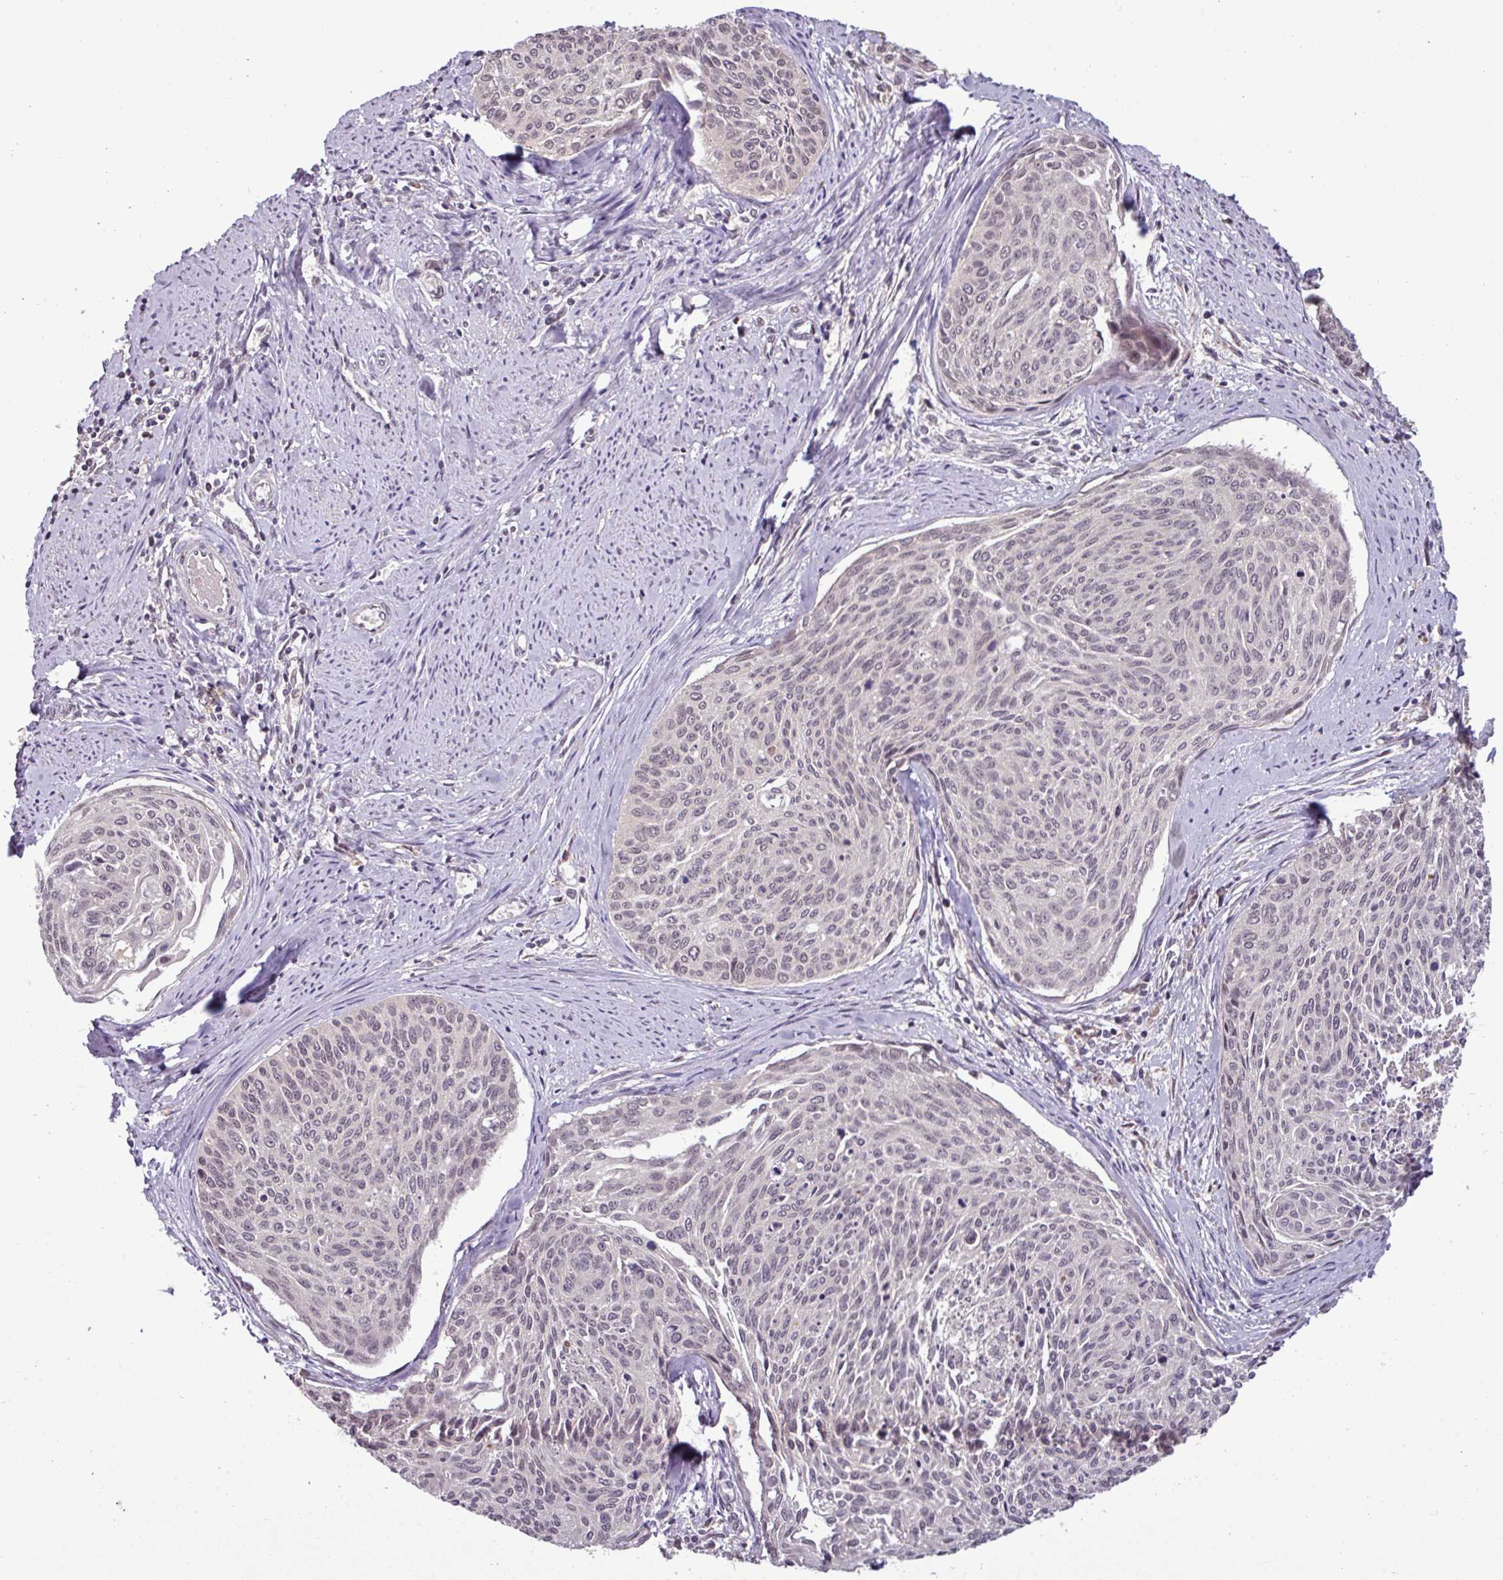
{"staining": {"intensity": "weak", "quantity": "<25%", "location": "nuclear"}, "tissue": "cervical cancer", "cell_type": "Tumor cells", "image_type": "cancer", "snomed": [{"axis": "morphology", "description": "Squamous cell carcinoma, NOS"}, {"axis": "topography", "description": "Cervix"}], "caption": "Tumor cells are negative for brown protein staining in cervical cancer (squamous cell carcinoma).", "gene": "NOB1", "patient": {"sex": "female", "age": 55}}